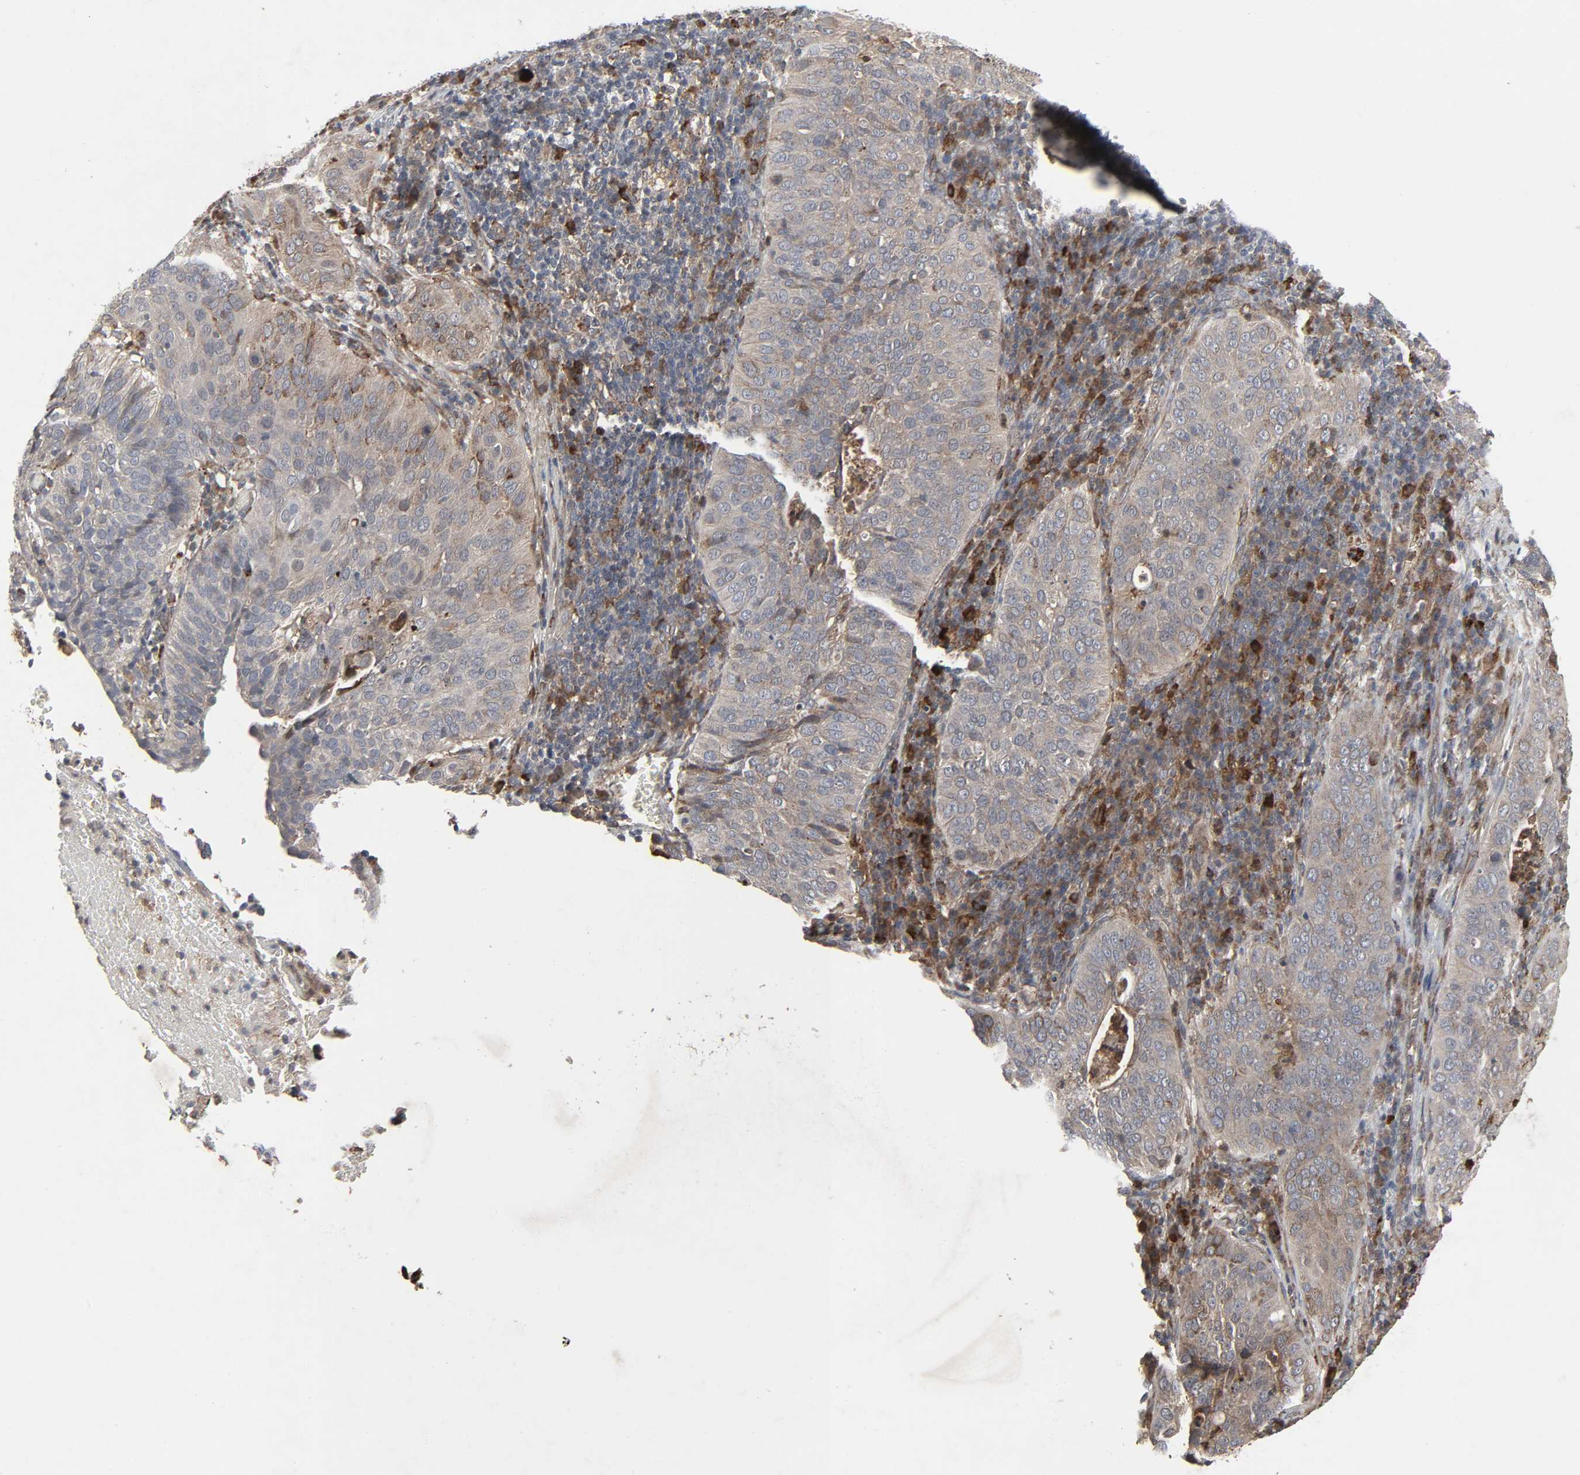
{"staining": {"intensity": "weak", "quantity": "25%-75%", "location": "cytoplasmic/membranous"}, "tissue": "cervical cancer", "cell_type": "Tumor cells", "image_type": "cancer", "snomed": [{"axis": "morphology", "description": "Squamous cell carcinoma, NOS"}, {"axis": "topography", "description": "Cervix"}], "caption": "Protein expression analysis of cervical cancer reveals weak cytoplasmic/membranous staining in approximately 25%-75% of tumor cells. Immunohistochemistry stains the protein in brown and the nuclei are stained blue.", "gene": "ADCY4", "patient": {"sex": "female", "age": 39}}